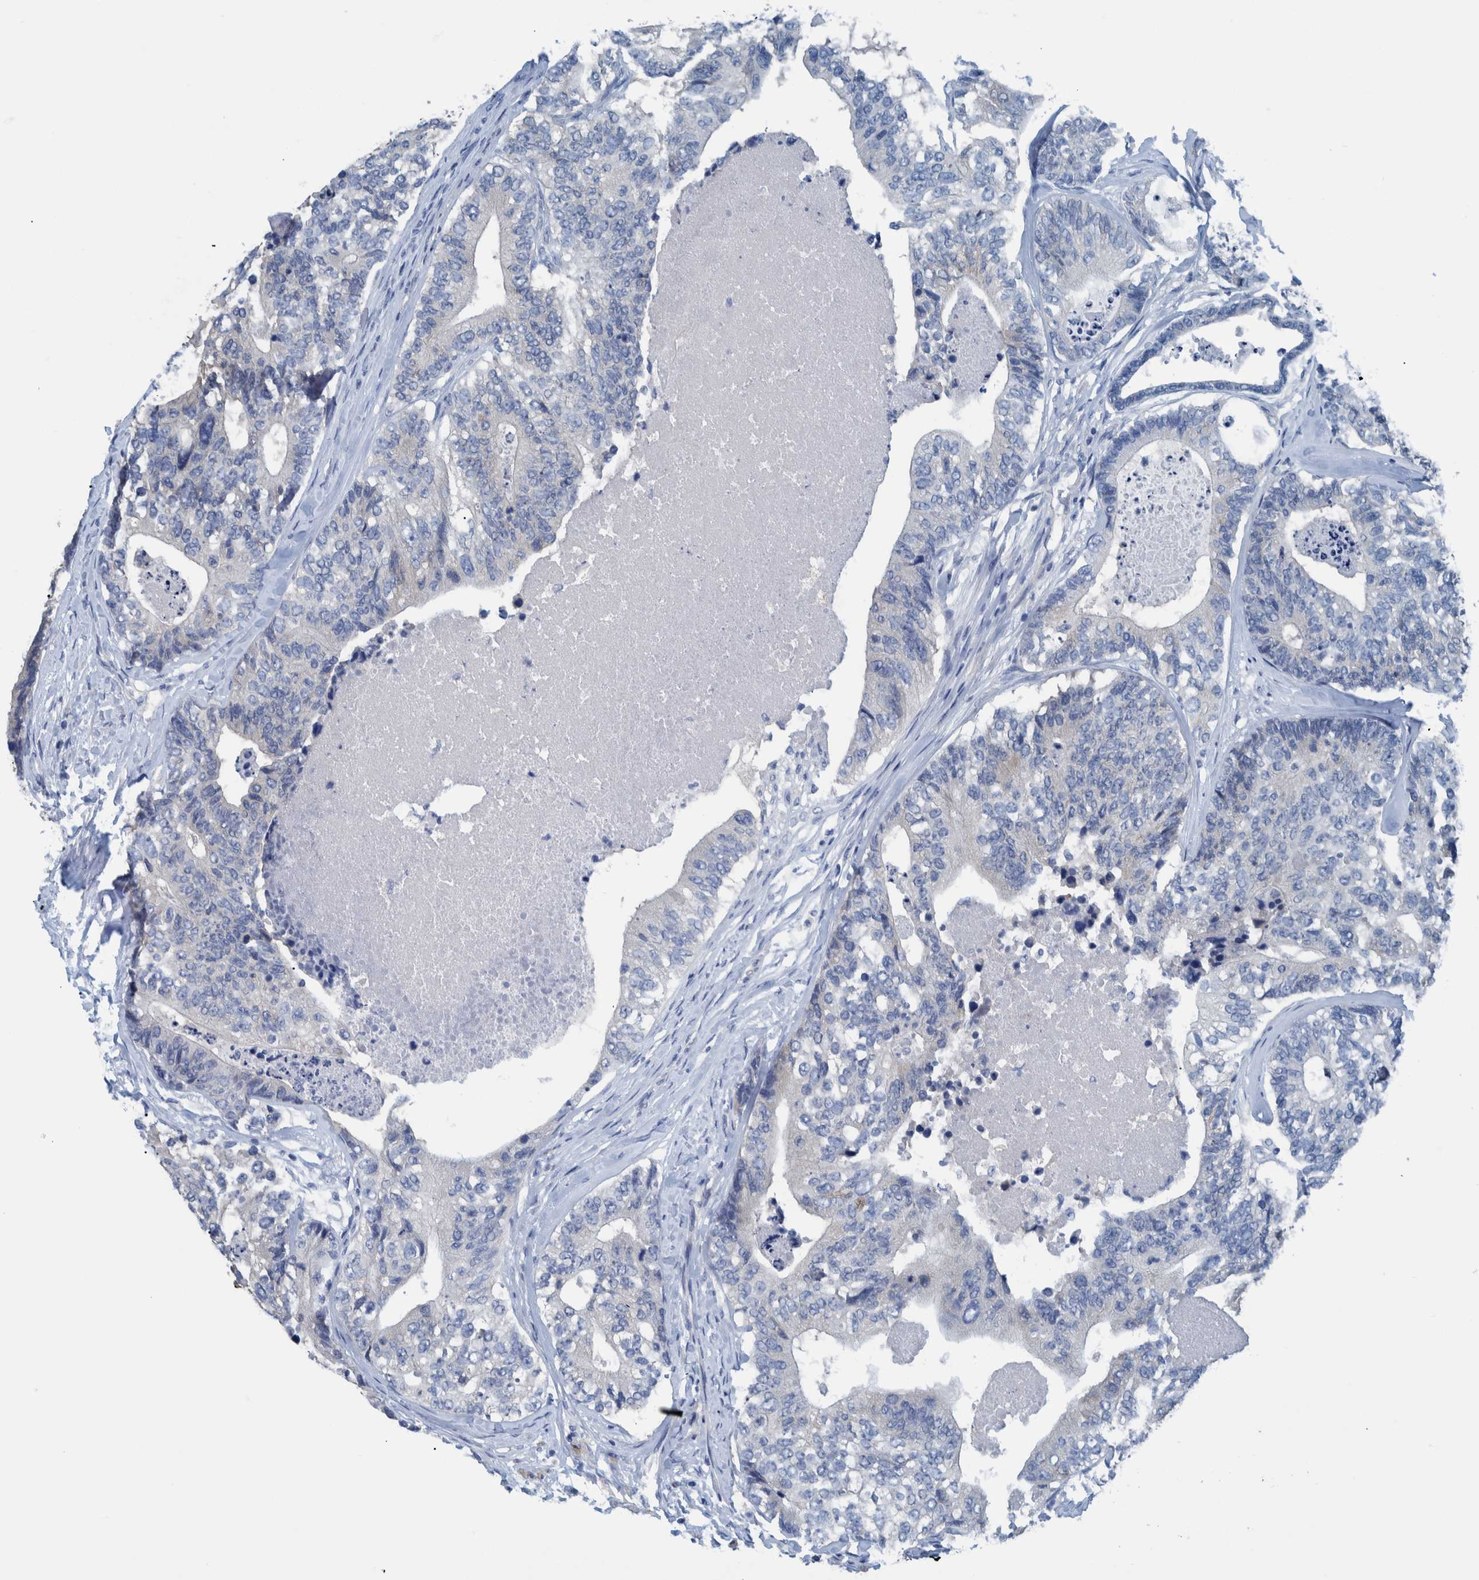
{"staining": {"intensity": "negative", "quantity": "none", "location": "none"}, "tissue": "colorectal cancer", "cell_type": "Tumor cells", "image_type": "cancer", "snomed": [{"axis": "morphology", "description": "Adenocarcinoma, NOS"}, {"axis": "topography", "description": "Colon"}], "caption": "Immunohistochemical staining of colorectal cancer (adenocarcinoma) displays no significant staining in tumor cells. Brightfield microscopy of immunohistochemistry stained with DAB (3,3'-diaminobenzidine) (brown) and hematoxylin (blue), captured at high magnification.", "gene": "IDO1", "patient": {"sex": "female", "age": 67}}